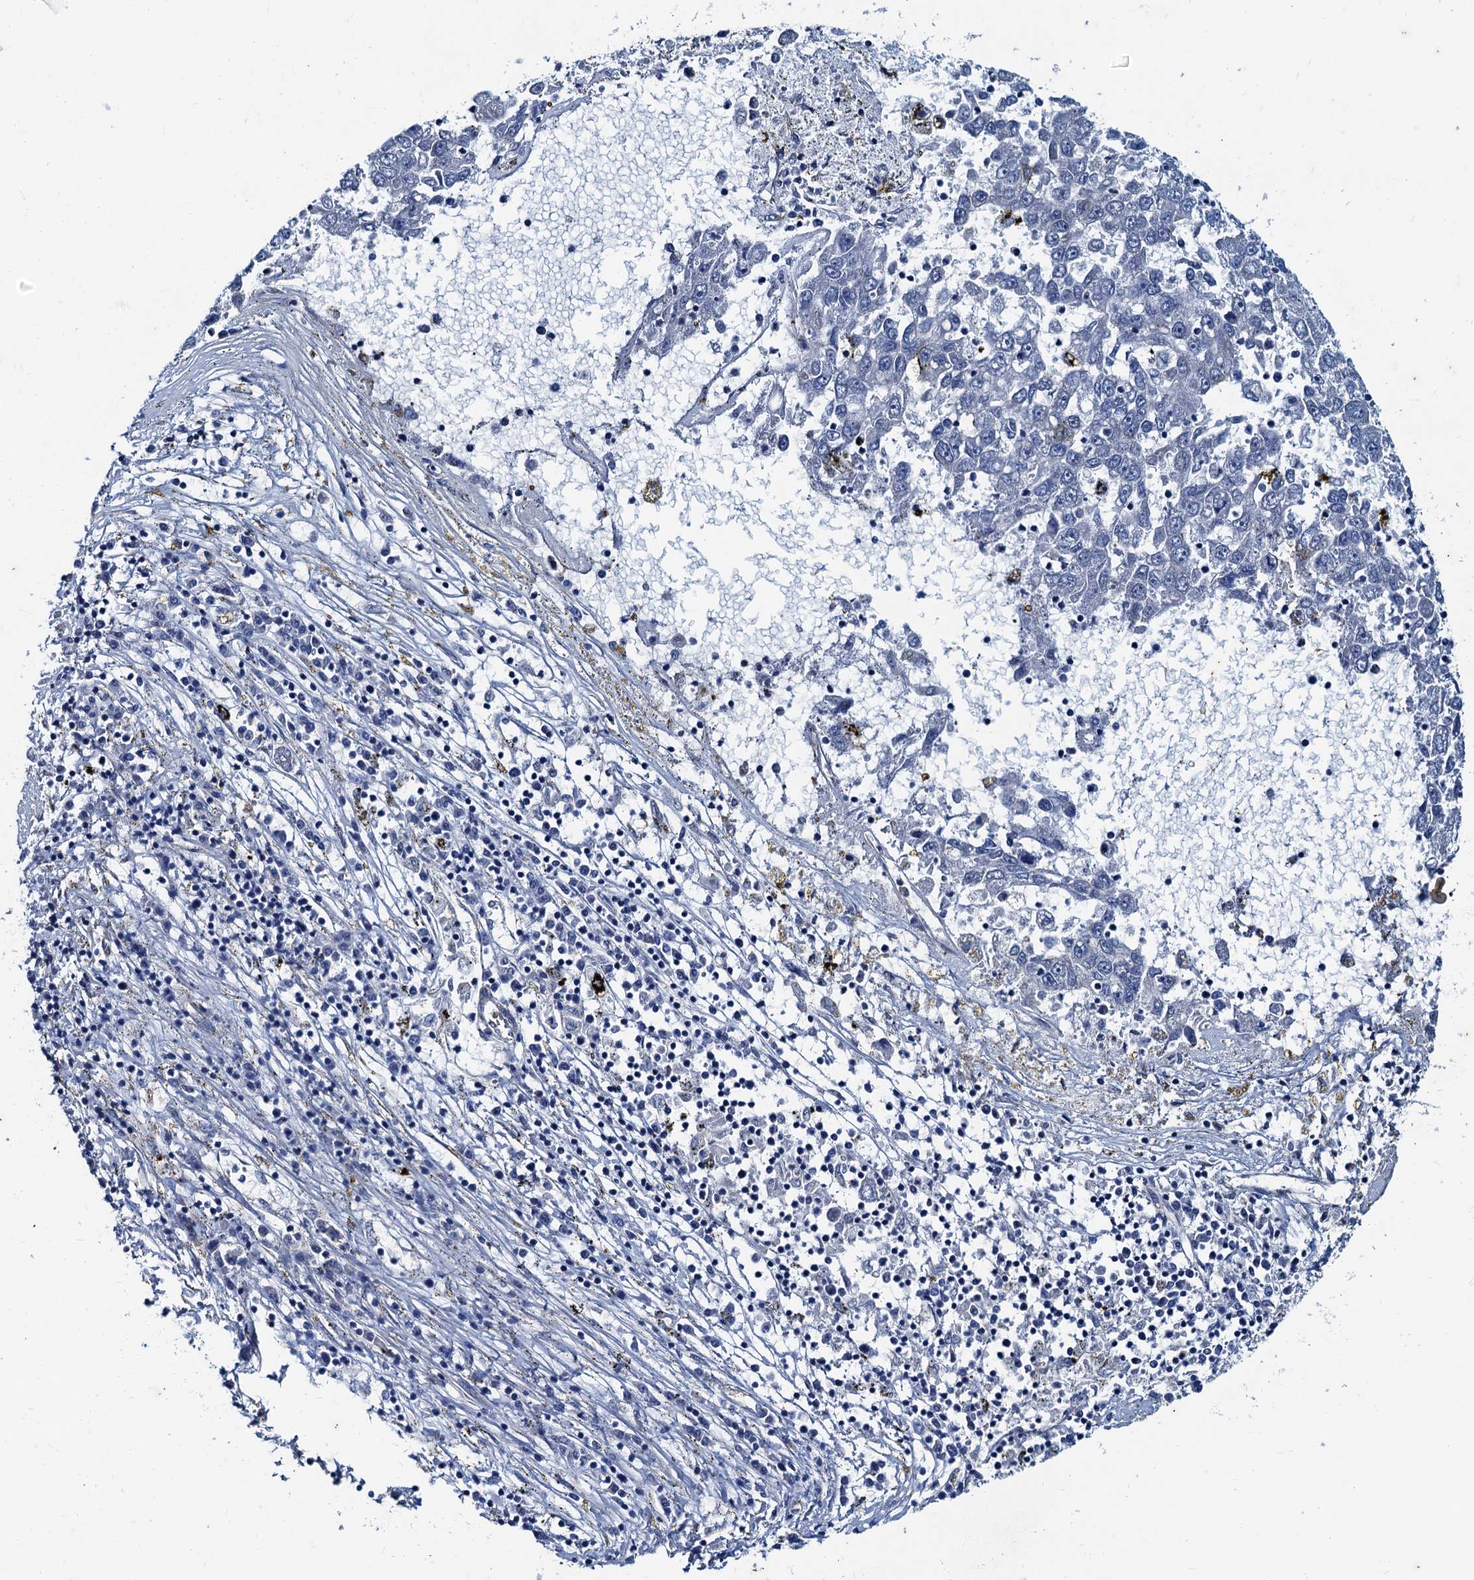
{"staining": {"intensity": "negative", "quantity": "none", "location": "none"}, "tissue": "liver cancer", "cell_type": "Tumor cells", "image_type": "cancer", "snomed": [{"axis": "morphology", "description": "Carcinoma, Hepatocellular, NOS"}, {"axis": "topography", "description": "Liver"}], "caption": "Photomicrograph shows no significant protein positivity in tumor cells of hepatocellular carcinoma (liver). The staining was performed using DAB to visualize the protein expression in brown, while the nuclei were stained in blue with hematoxylin (Magnification: 20x).", "gene": "NGRN", "patient": {"sex": "male", "age": 49}}